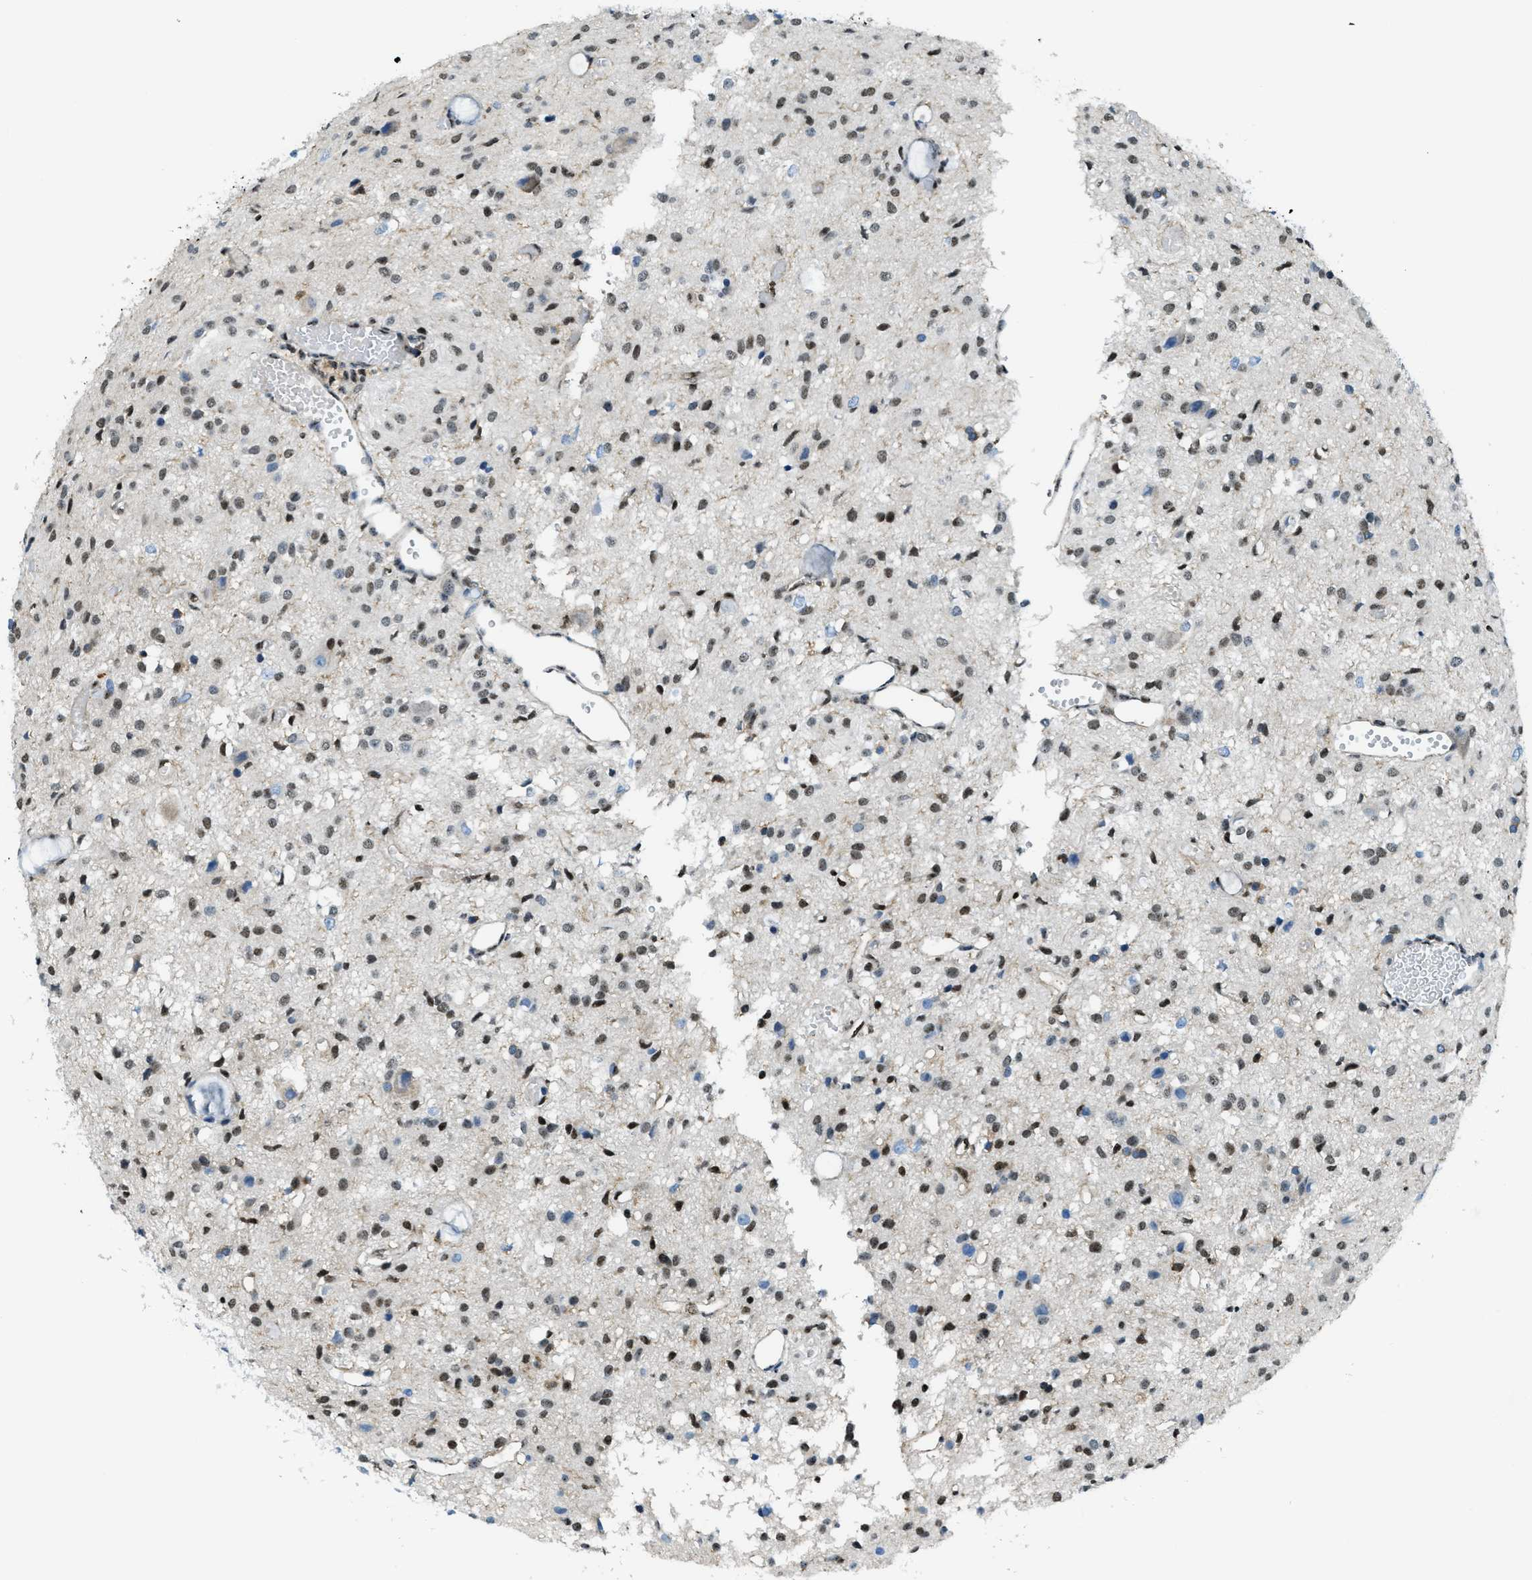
{"staining": {"intensity": "moderate", "quantity": ">75%", "location": "nuclear"}, "tissue": "glioma", "cell_type": "Tumor cells", "image_type": "cancer", "snomed": [{"axis": "morphology", "description": "Glioma, malignant, High grade"}, {"axis": "topography", "description": "Brain"}], "caption": "A high-resolution histopathology image shows IHC staining of malignant glioma (high-grade), which displays moderate nuclear positivity in approximately >75% of tumor cells. The protein is stained brown, and the nuclei are stained in blue (DAB (3,3'-diaminobenzidine) IHC with brightfield microscopy, high magnification).", "gene": "SP100", "patient": {"sex": "female", "age": 59}}